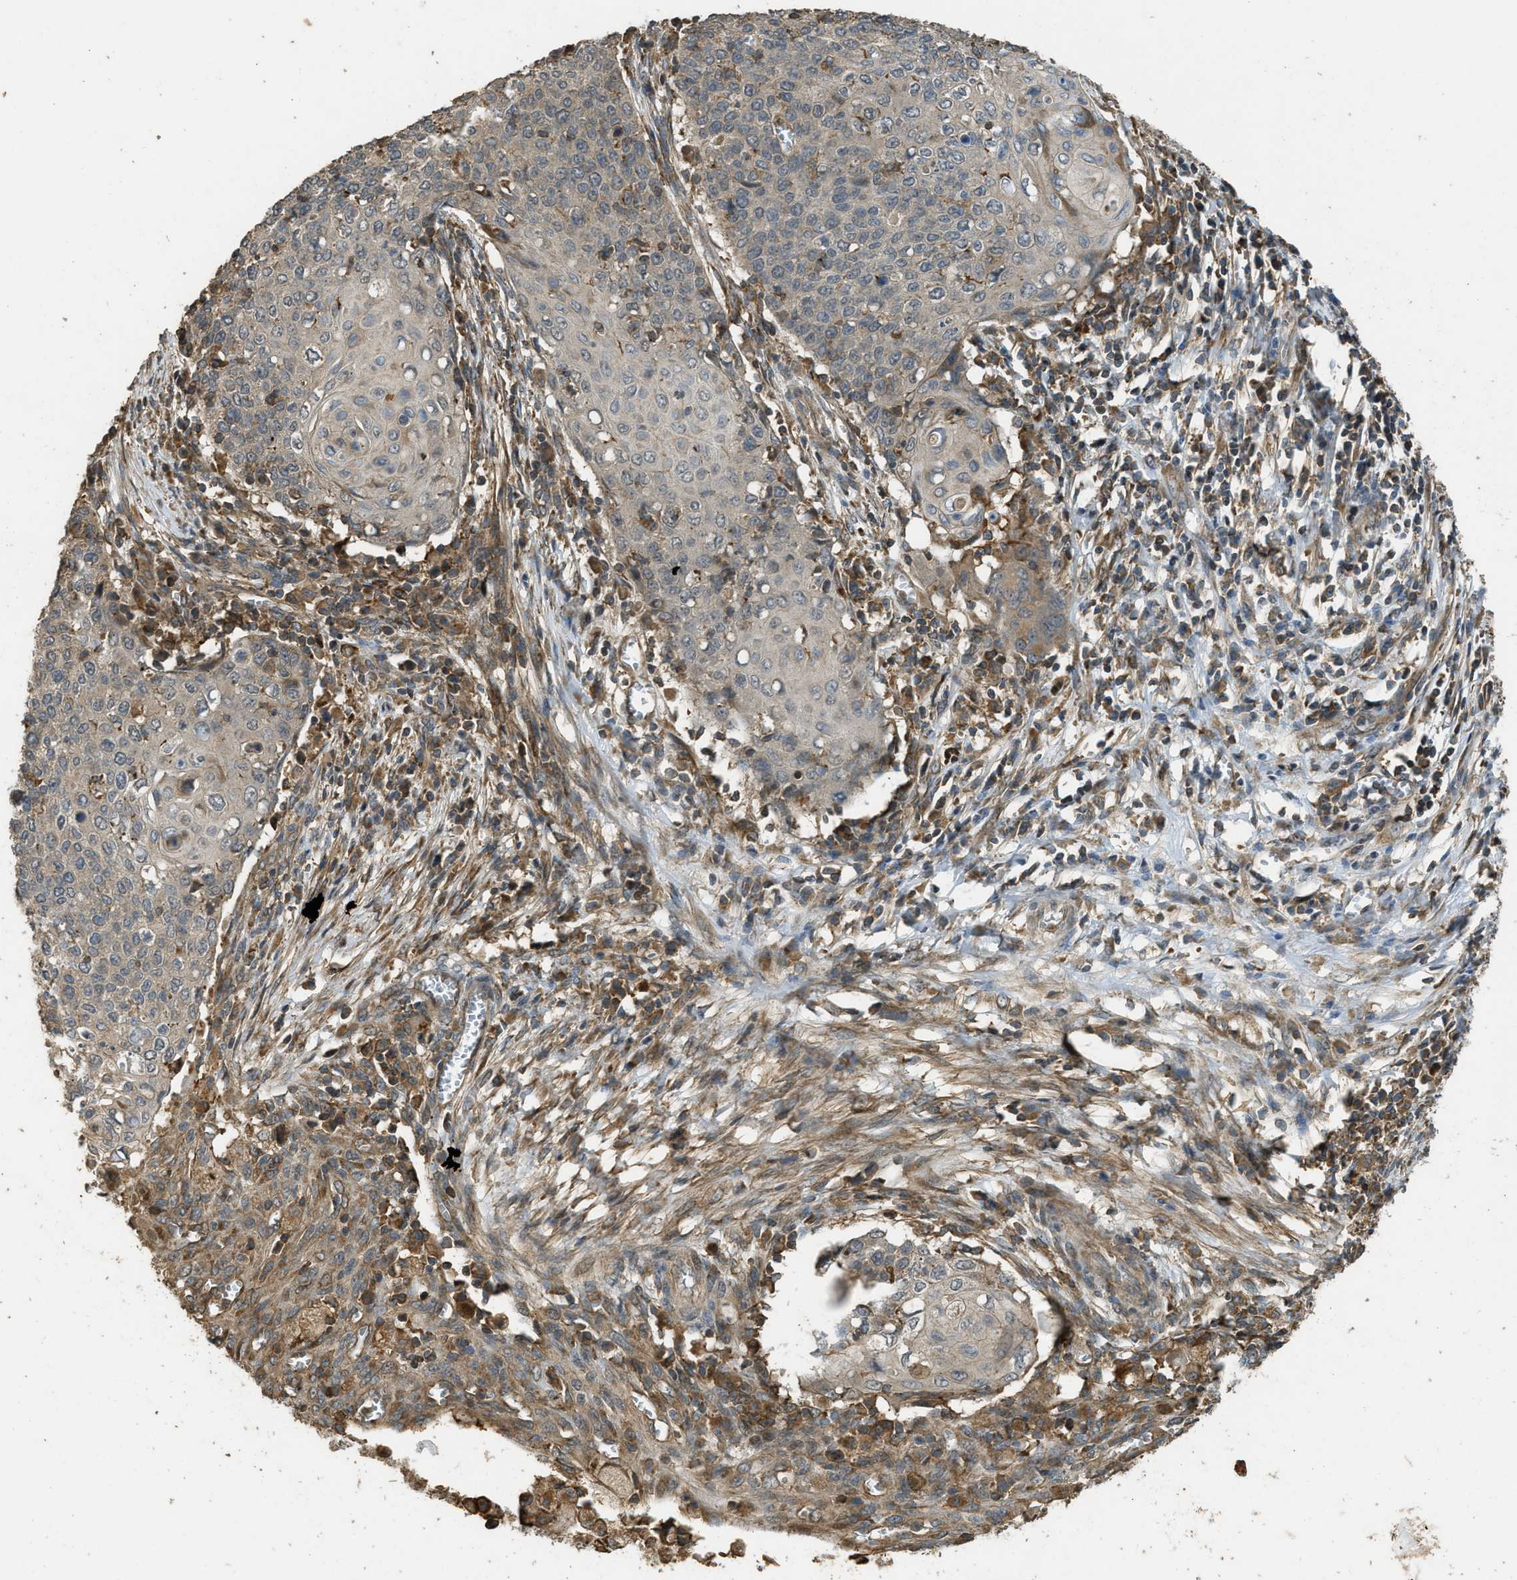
{"staining": {"intensity": "weak", "quantity": ">75%", "location": "cytoplasmic/membranous"}, "tissue": "cervical cancer", "cell_type": "Tumor cells", "image_type": "cancer", "snomed": [{"axis": "morphology", "description": "Squamous cell carcinoma, NOS"}, {"axis": "topography", "description": "Cervix"}], "caption": "Protein staining displays weak cytoplasmic/membranous positivity in approximately >75% of tumor cells in cervical cancer. Immunohistochemistry stains the protein in brown and the nuclei are stained blue.", "gene": "PPP6R3", "patient": {"sex": "female", "age": 39}}